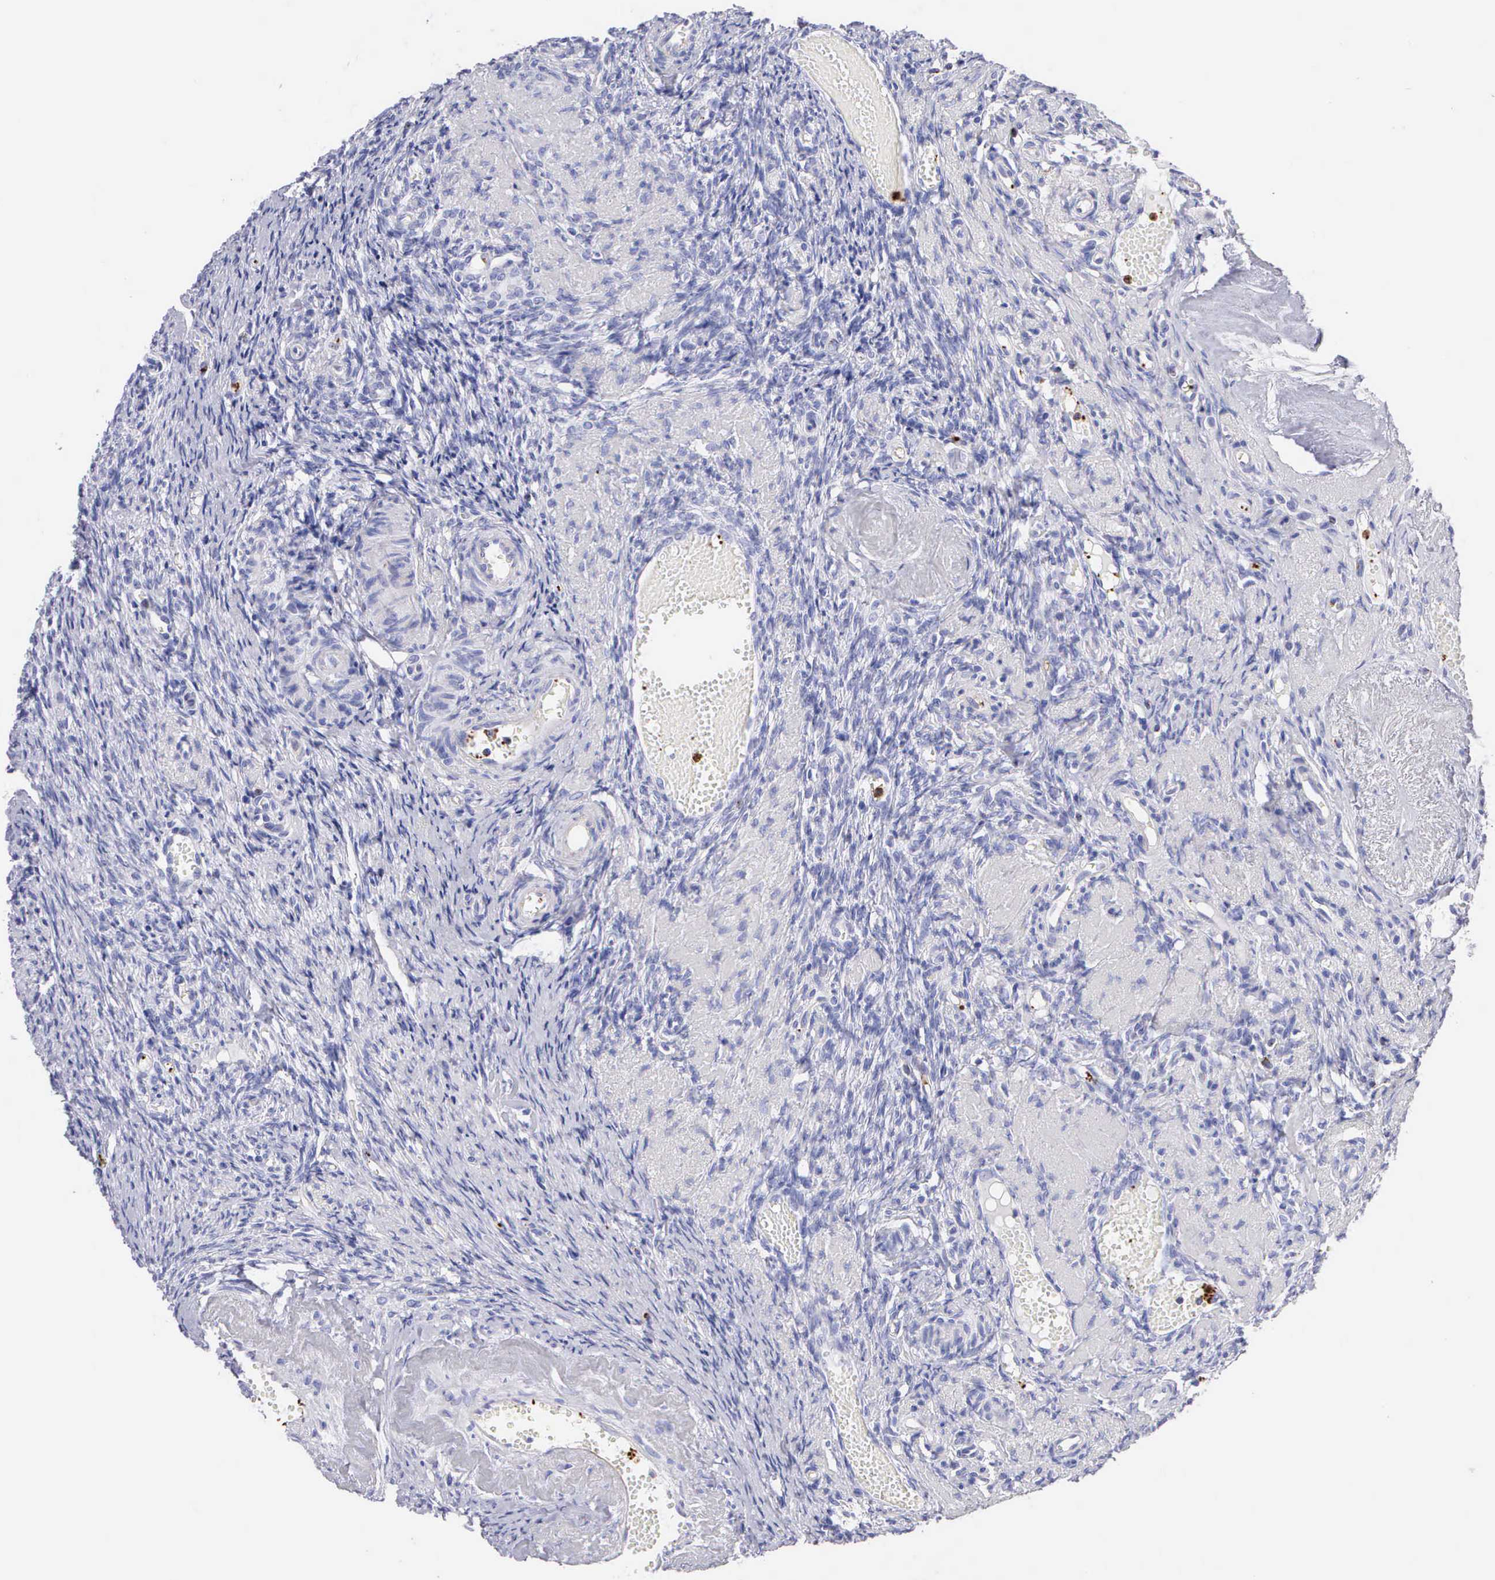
{"staining": {"intensity": "negative", "quantity": "none", "location": "none"}, "tissue": "ovary", "cell_type": "Ovarian stroma cells", "image_type": "normal", "snomed": [{"axis": "morphology", "description": "Normal tissue, NOS"}, {"axis": "topography", "description": "Ovary"}], "caption": "The IHC photomicrograph has no significant positivity in ovarian stroma cells of ovary.", "gene": "SRGN", "patient": {"sex": "female", "age": 63}}